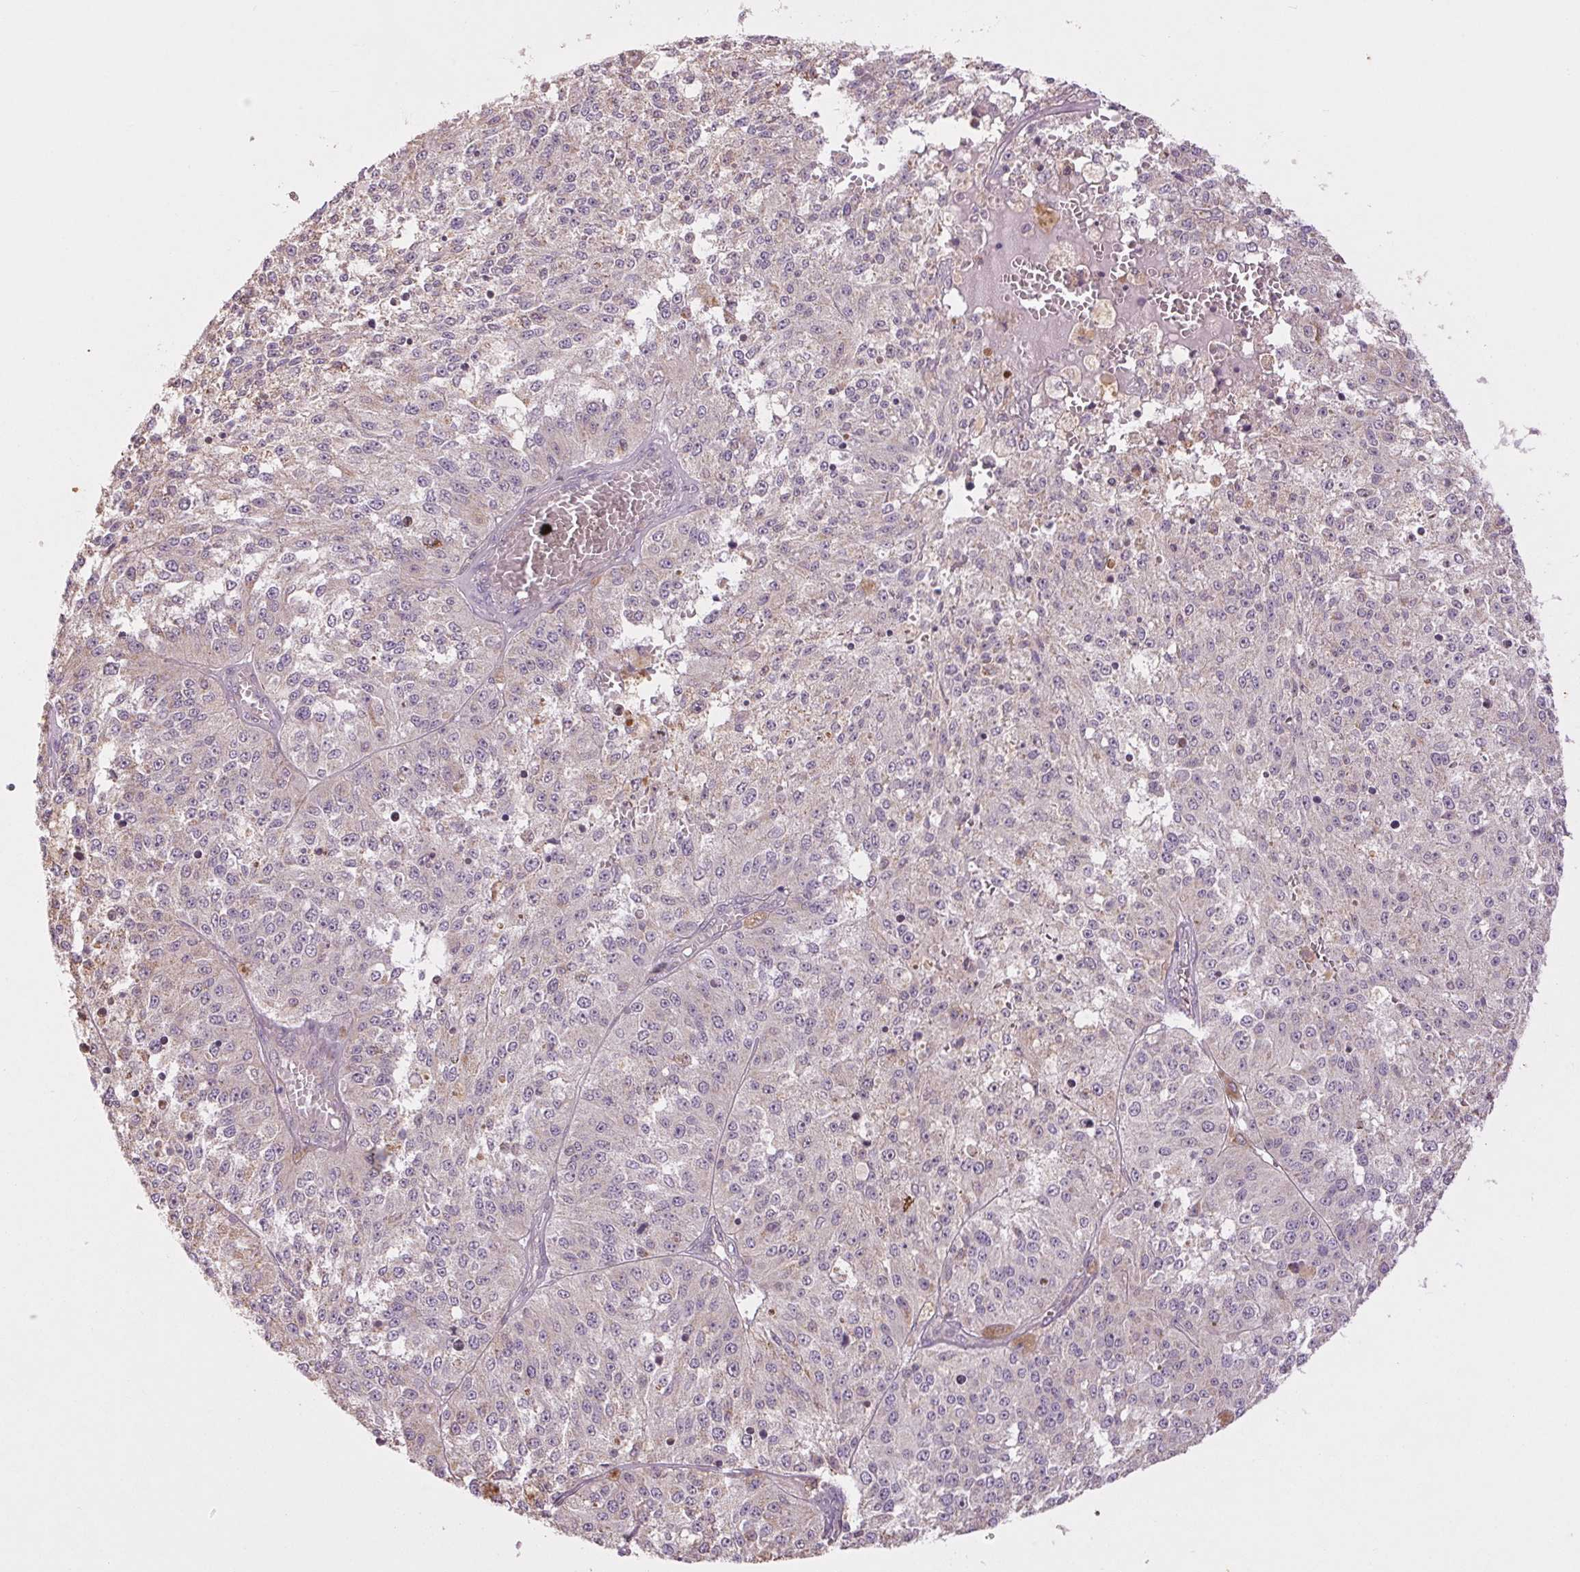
{"staining": {"intensity": "negative", "quantity": "none", "location": "none"}, "tissue": "melanoma", "cell_type": "Tumor cells", "image_type": "cancer", "snomed": [{"axis": "morphology", "description": "Malignant melanoma, Metastatic site"}, {"axis": "topography", "description": "Lymph node"}], "caption": "Melanoma was stained to show a protein in brown. There is no significant expression in tumor cells.", "gene": "MAP3K5", "patient": {"sex": "female", "age": 64}}